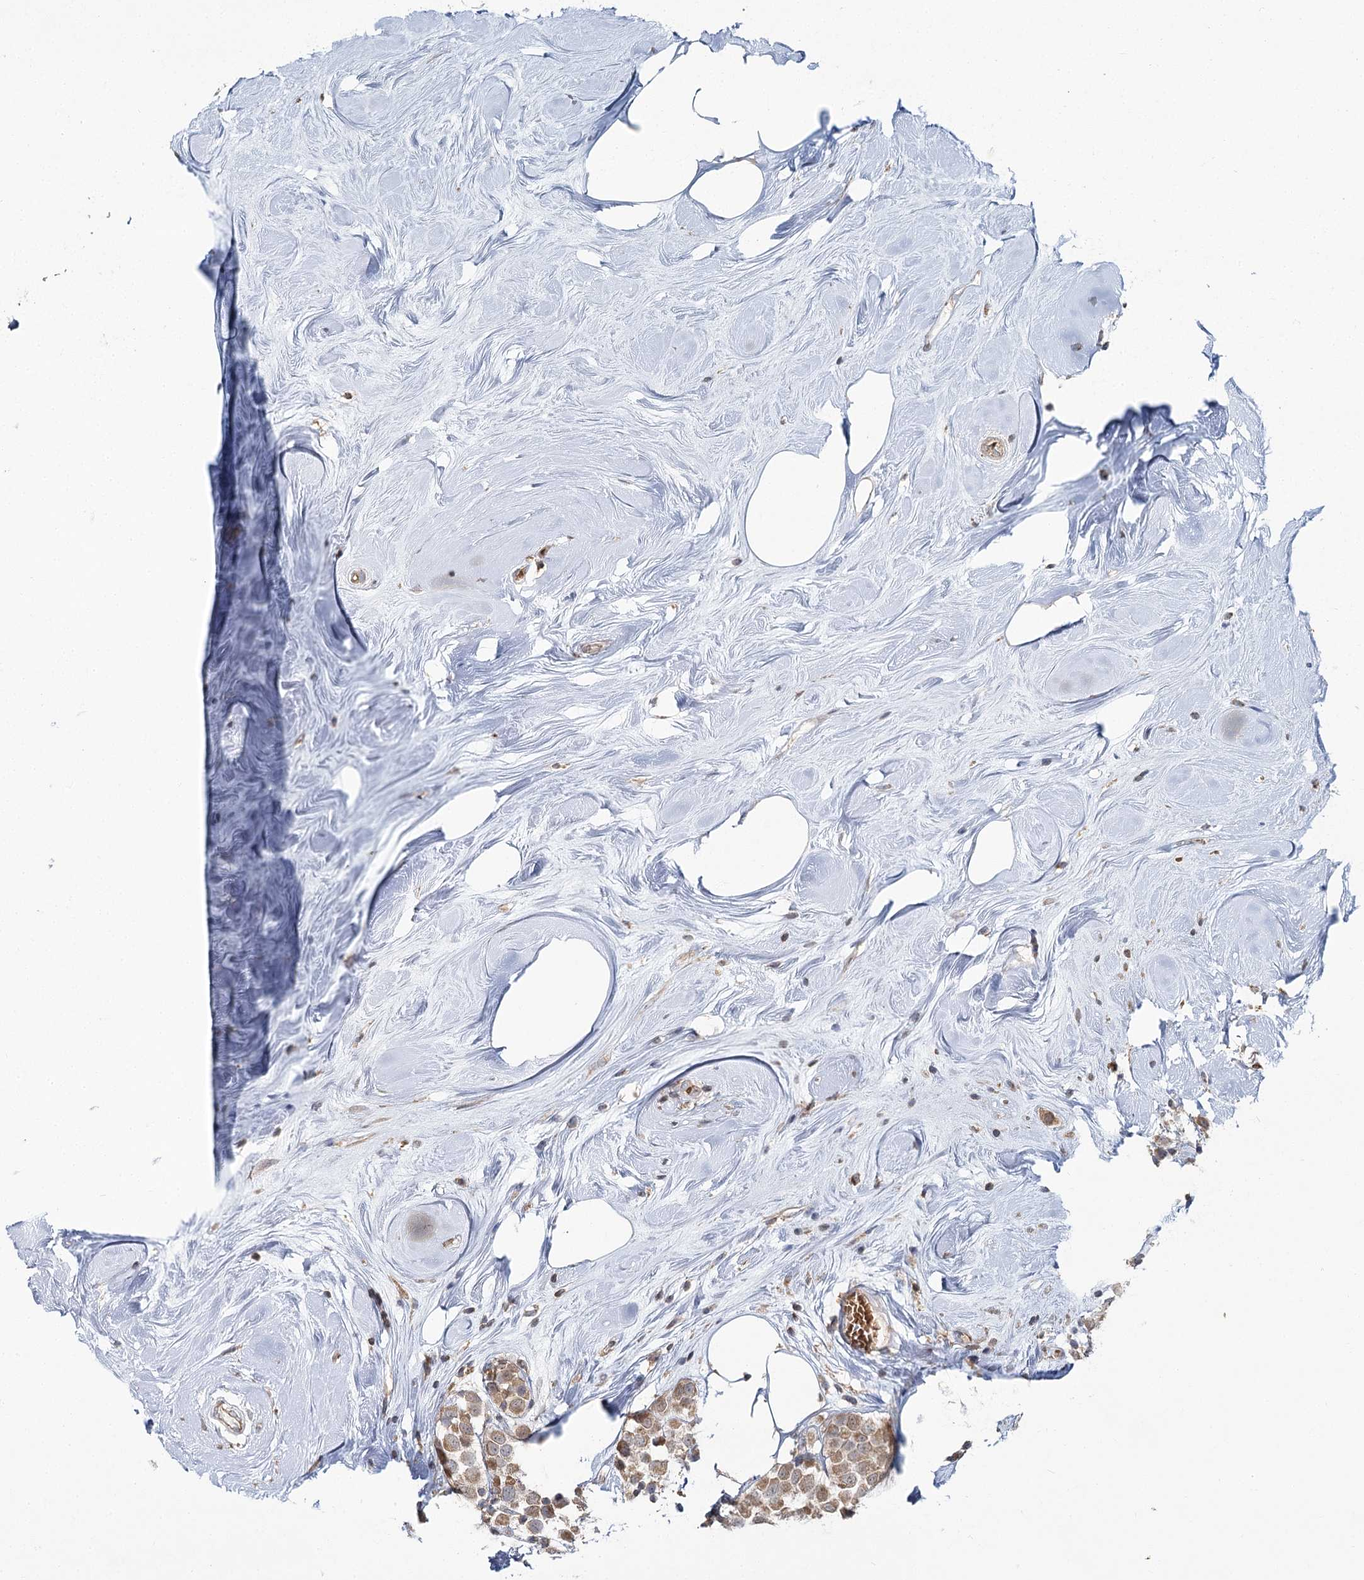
{"staining": {"intensity": "moderate", "quantity": ">75%", "location": "cytoplasmic/membranous"}, "tissue": "breast cancer", "cell_type": "Tumor cells", "image_type": "cancer", "snomed": [{"axis": "morphology", "description": "Duct carcinoma"}, {"axis": "topography", "description": "Breast"}], "caption": "Immunohistochemistry of intraductal carcinoma (breast) shows medium levels of moderate cytoplasmic/membranous positivity in about >75% of tumor cells.", "gene": "PCBD2", "patient": {"sex": "female", "age": 61}}